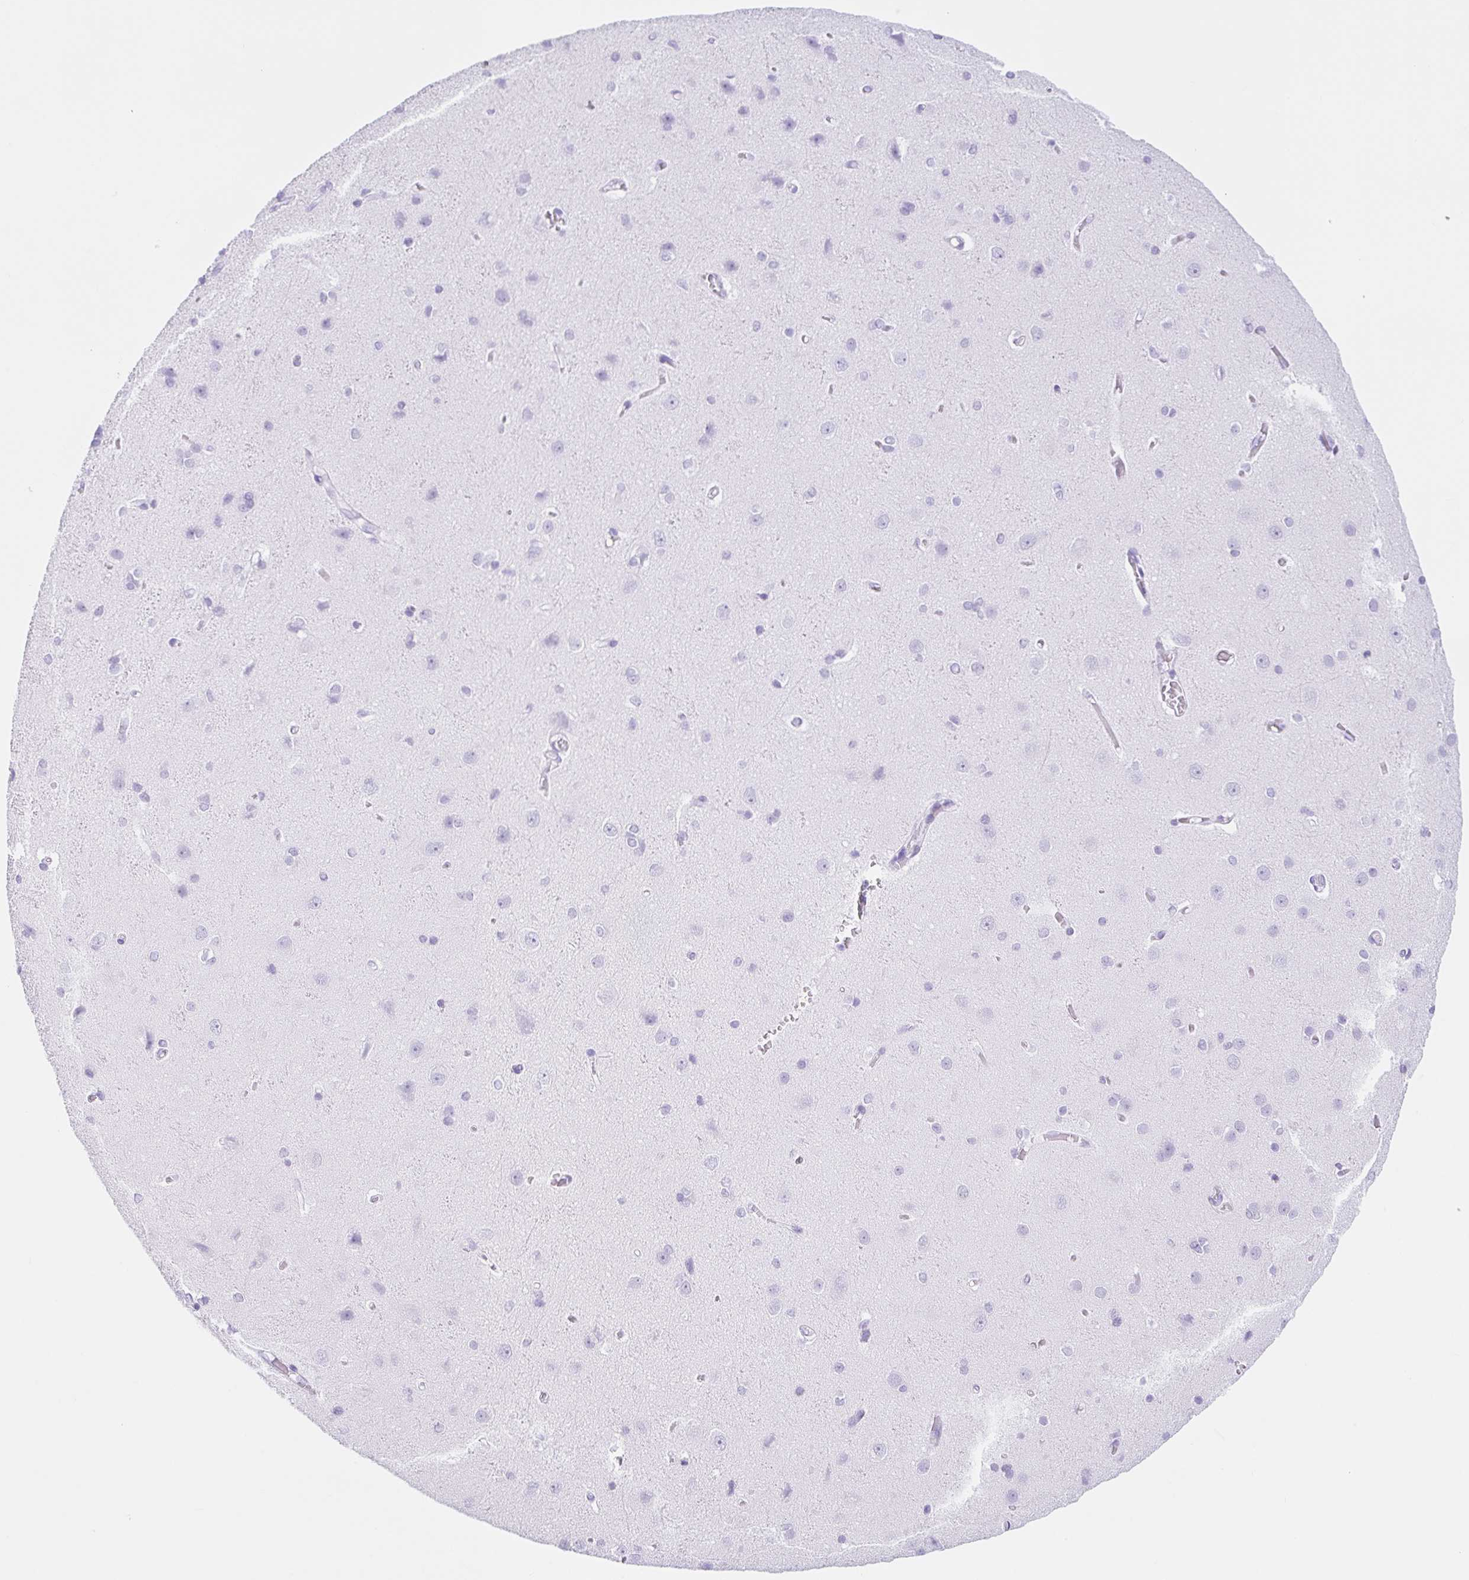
{"staining": {"intensity": "negative", "quantity": "none", "location": "none"}, "tissue": "cerebral cortex", "cell_type": "Endothelial cells", "image_type": "normal", "snomed": [{"axis": "morphology", "description": "Normal tissue, NOS"}, {"axis": "topography", "description": "Cerebral cortex"}], "caption": "Micrograph shows no protein staining in endothelial cells of benign cerebral cortex. Brightfield microscopy of immunohistochemistry stained with DAB (brown) and hematoxylin (blue), captured at high magnification.", "gene": "DYNC2LI1", "patient": {"sex": "male", "age": 37}}